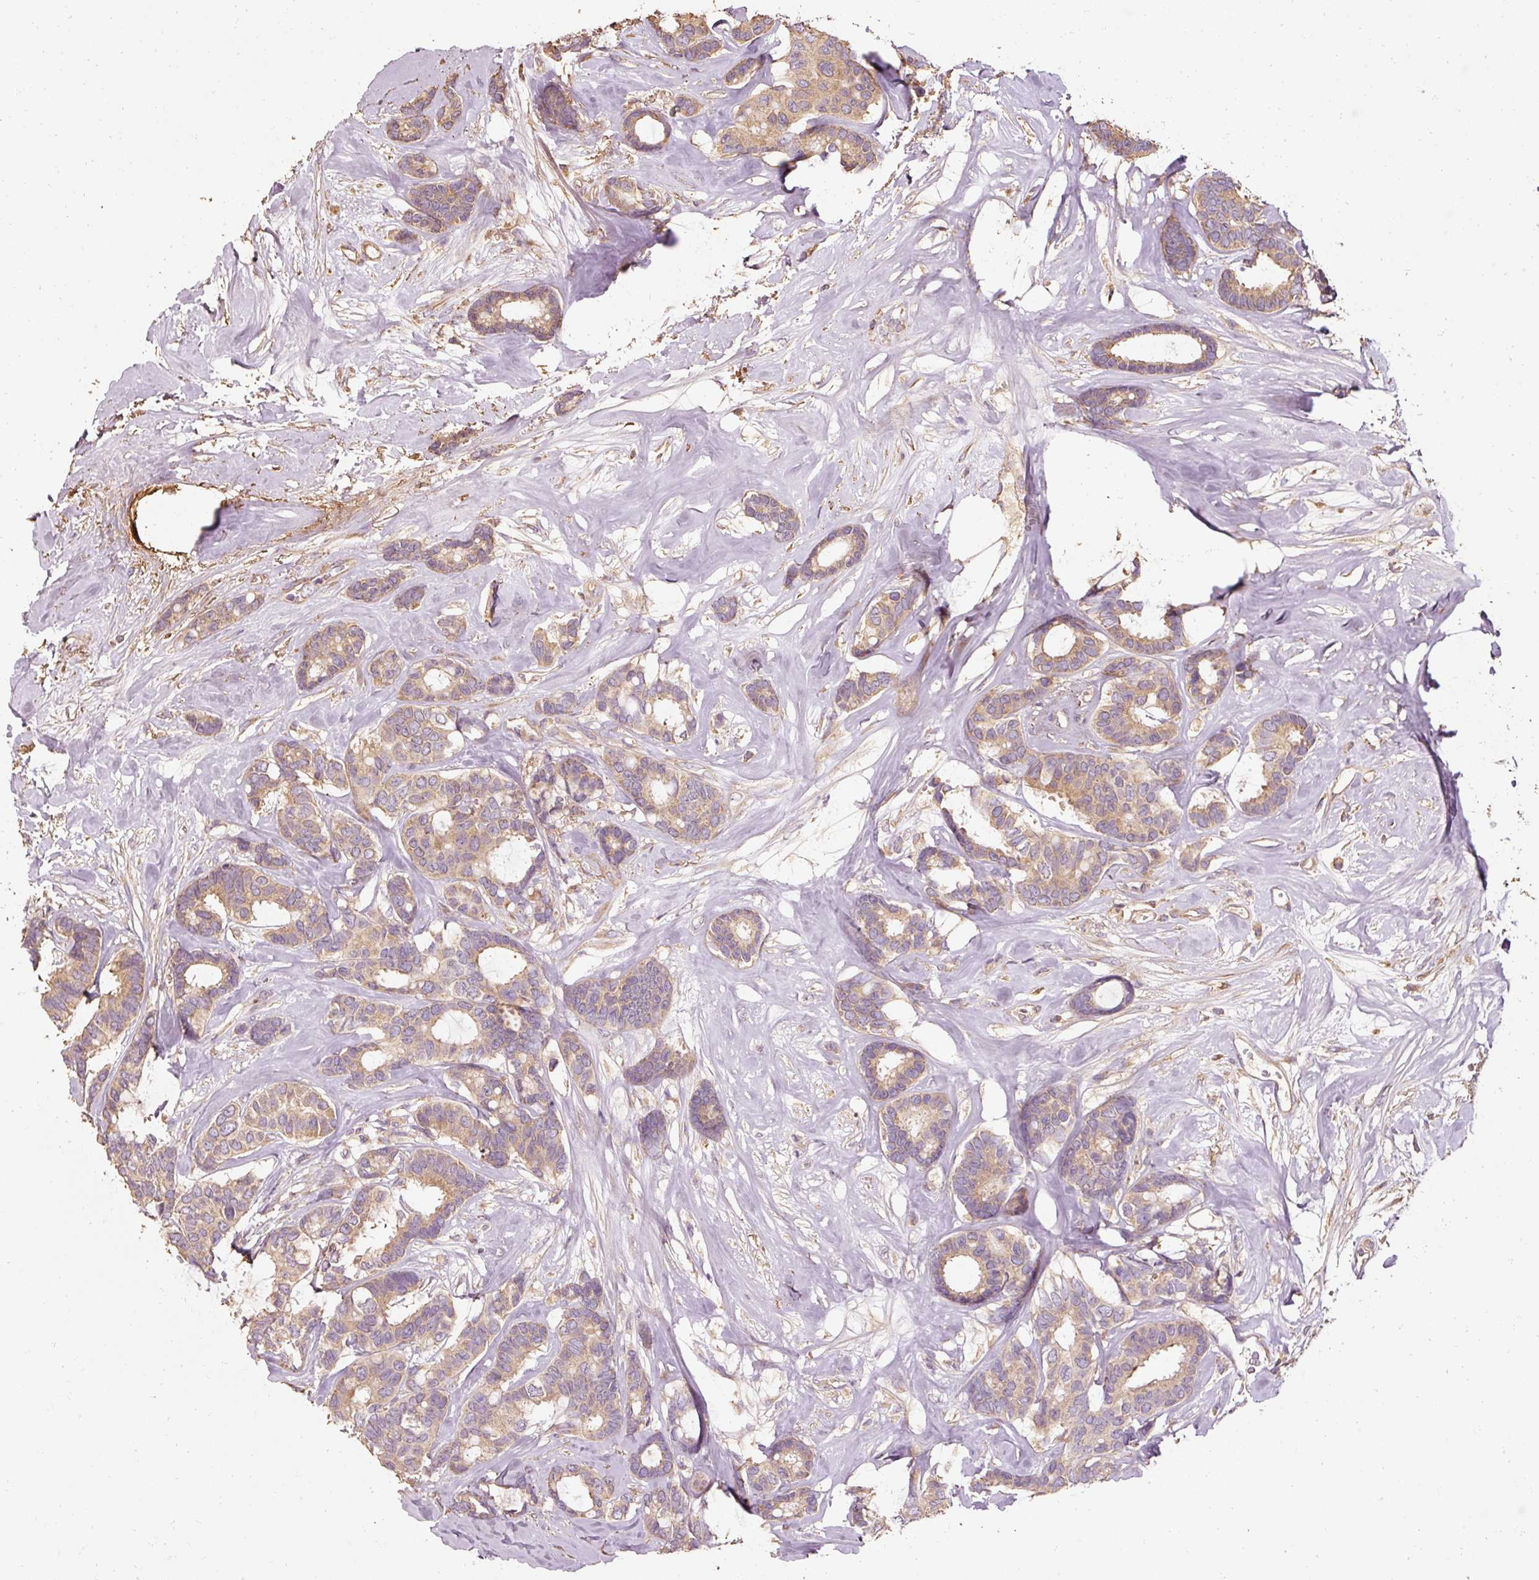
{"staining": {"intensity": "moderate", "quantity": "<25%", "location": "cytoplasmic/membranous"}, "tissue": "breast cancer", "cell_type": "Tumor cells", "image_type": "cancer", "snomed": [{"axis": "morphology", "description": "Duct carcinoma"}, {"axis": "topography", "description": "Breast"}], "caption": "Human infiltrating ductal carcinoma (breast) stained with a protein marker shows moderate staining in tumor cells.", "gene": "EFHC1", "patient": {"sex": "female", "age": 87}}